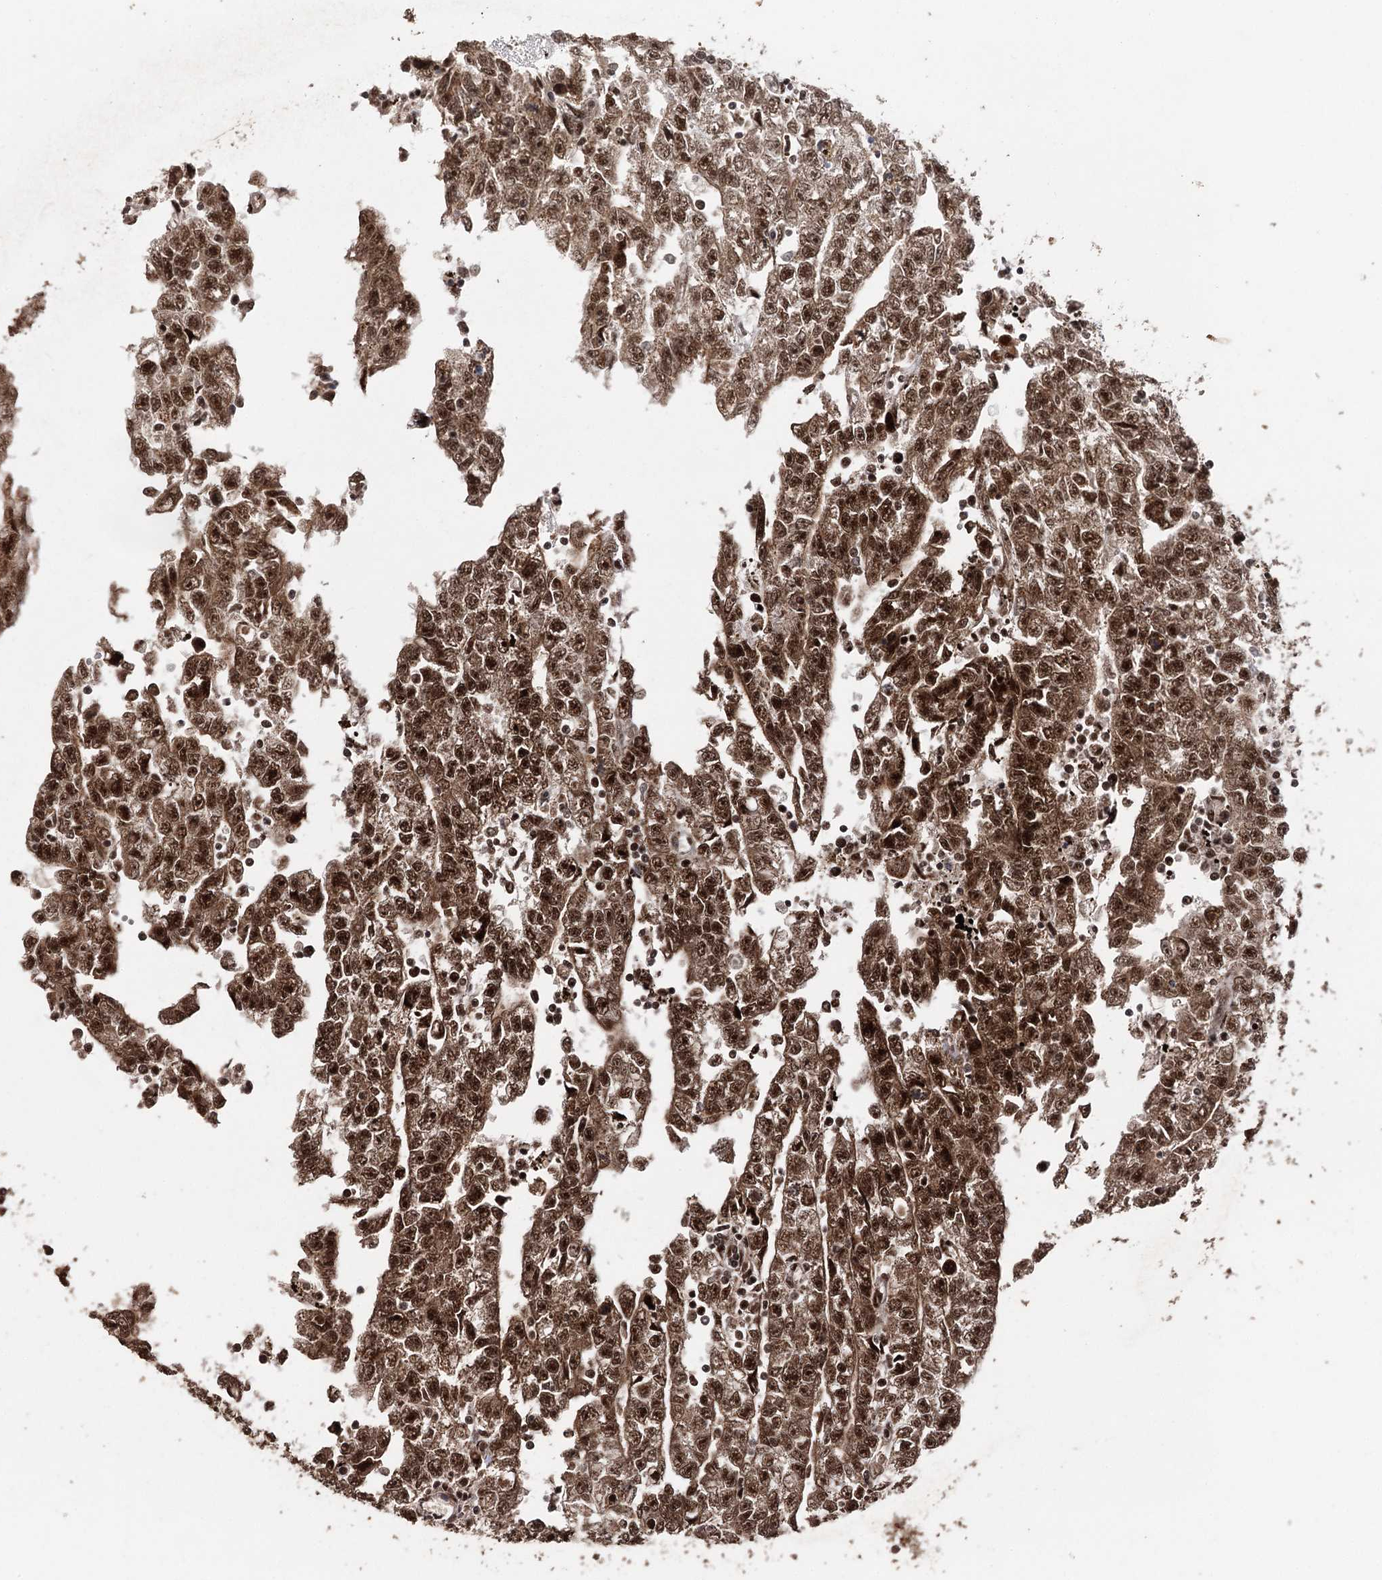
{"staining": {"intensity": "strong", "quantity": ">75%", "location": "nuclear"}, "tissue": "testis cancer", "cell_type": "Tumor cells", "image_type": "cancer", "snomed": [{"axis": "morphology", "description": "Carcinoma, Embryonal, NOS"}, {"axis": "topography", "description": "Testis"}], "caption": "Embryonal carcinoma (testis) stained with a brown dye displays strong nuclear positive staining in about >75% of tumor cells.", "gene": "U2SURP", "patient": {"sex": "male", "age": 25}}